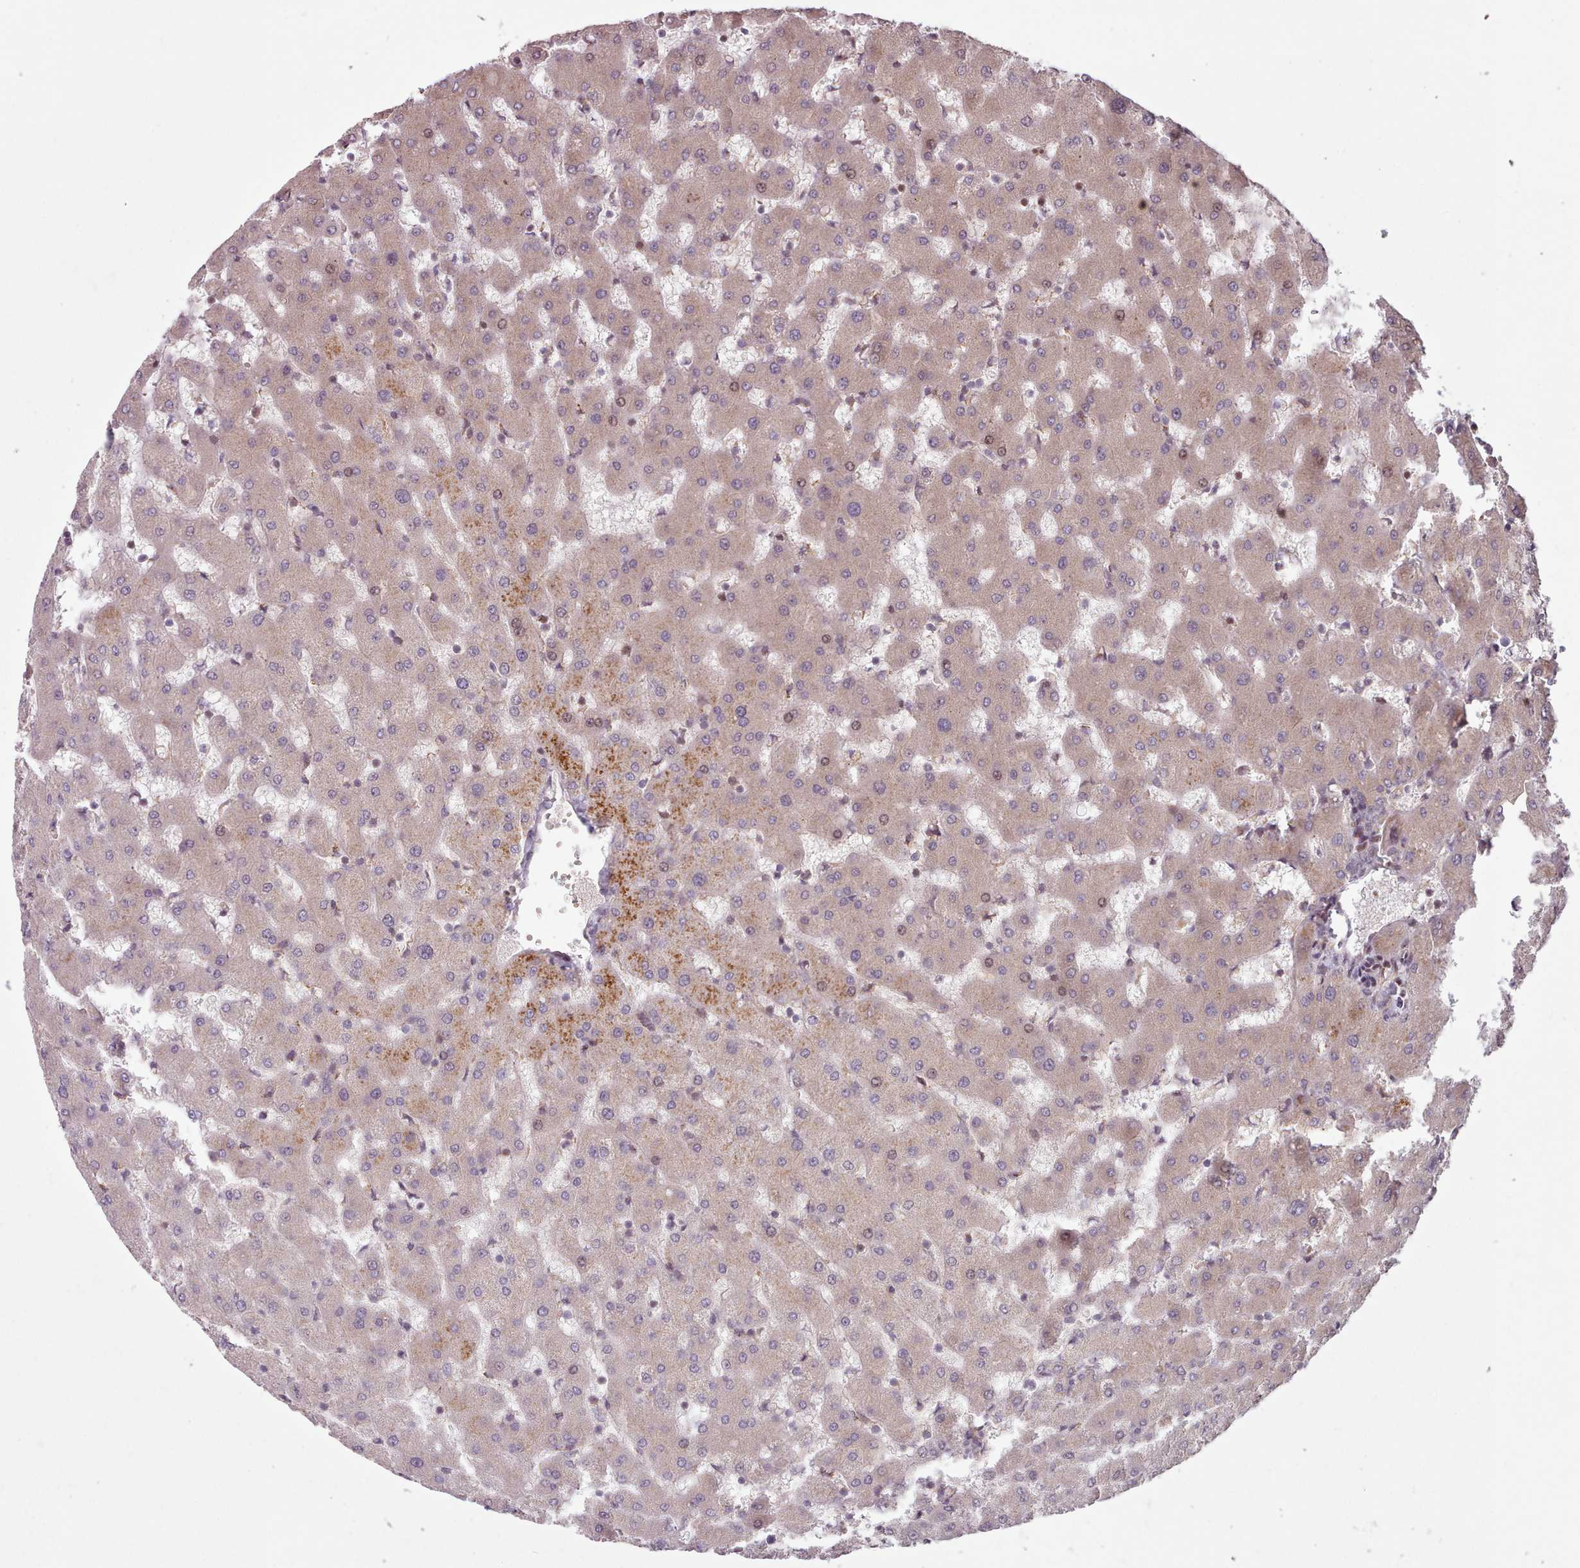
{"staining": {"intensity": "weak", "quantity": "25%-75%", "location": "cytoplasmic/membranous"}, "tissue": "liver", "cell_type": "Cholangiocytes", "image_type": "normal", "snomed": [{"axis": "morphology", "description": "Normal tissue, NOS"}, {"axis": "topography", "description": "Liver"}], "caption": "High-magnification brightfield microscopy of unremarkable liver stained with DAB (3,3'-diaminobenzidine) (brown) and counterstained with hematoxylin (blue). cholangiocytes exhibit weak cytoplasmic/membranous expression is appreciated in about25%-75% of cells. Ihc stains the protein in brown and the nuclei are stained blue.", "gene": "WASHC2A", "patient": {"sex": "female", "age": 63}}